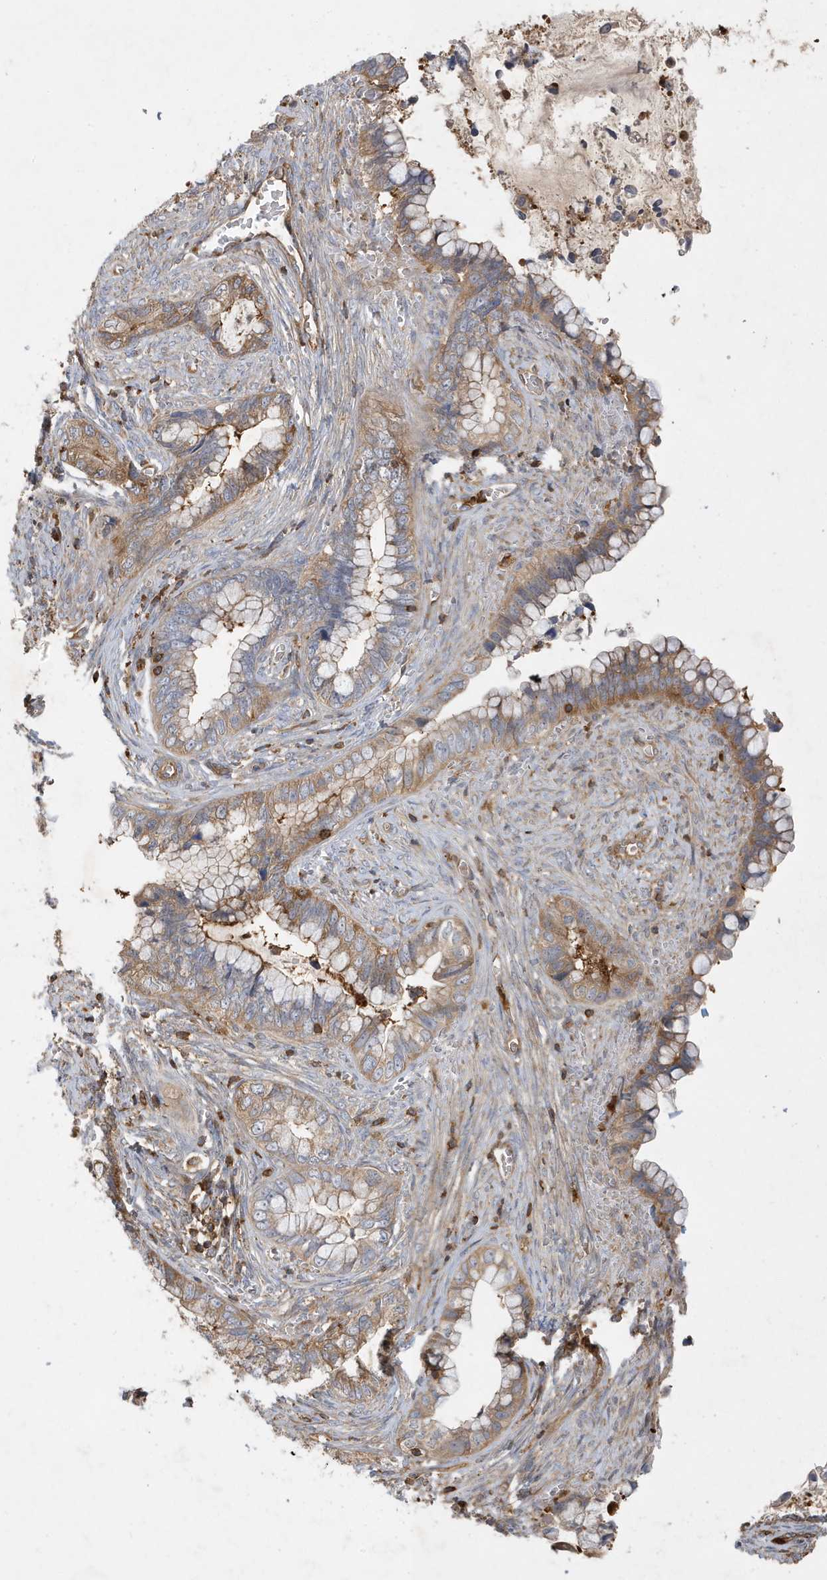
{"staining": {"intensity": "moderate", "quantity": "25%-75%", "location": "cytoplasmic/membranous"}, "tissue": "cervical cancer", "cell_type": "Tumor cells", "image_type": "cancer", "snomed": [{"axis": "morphology", "description": "Adenocarcinoma, NOS"}, {"axis": "topography", "description": "Cervix"}], "caption": "Cervical cancer stained with a brown dye displays moderate cytoplasmic/membranous positive positivity in approximately 25%-75% of tumor cells.", "gene": "LAPTM4A", "patient": {"sex": "female", "age": 44}}